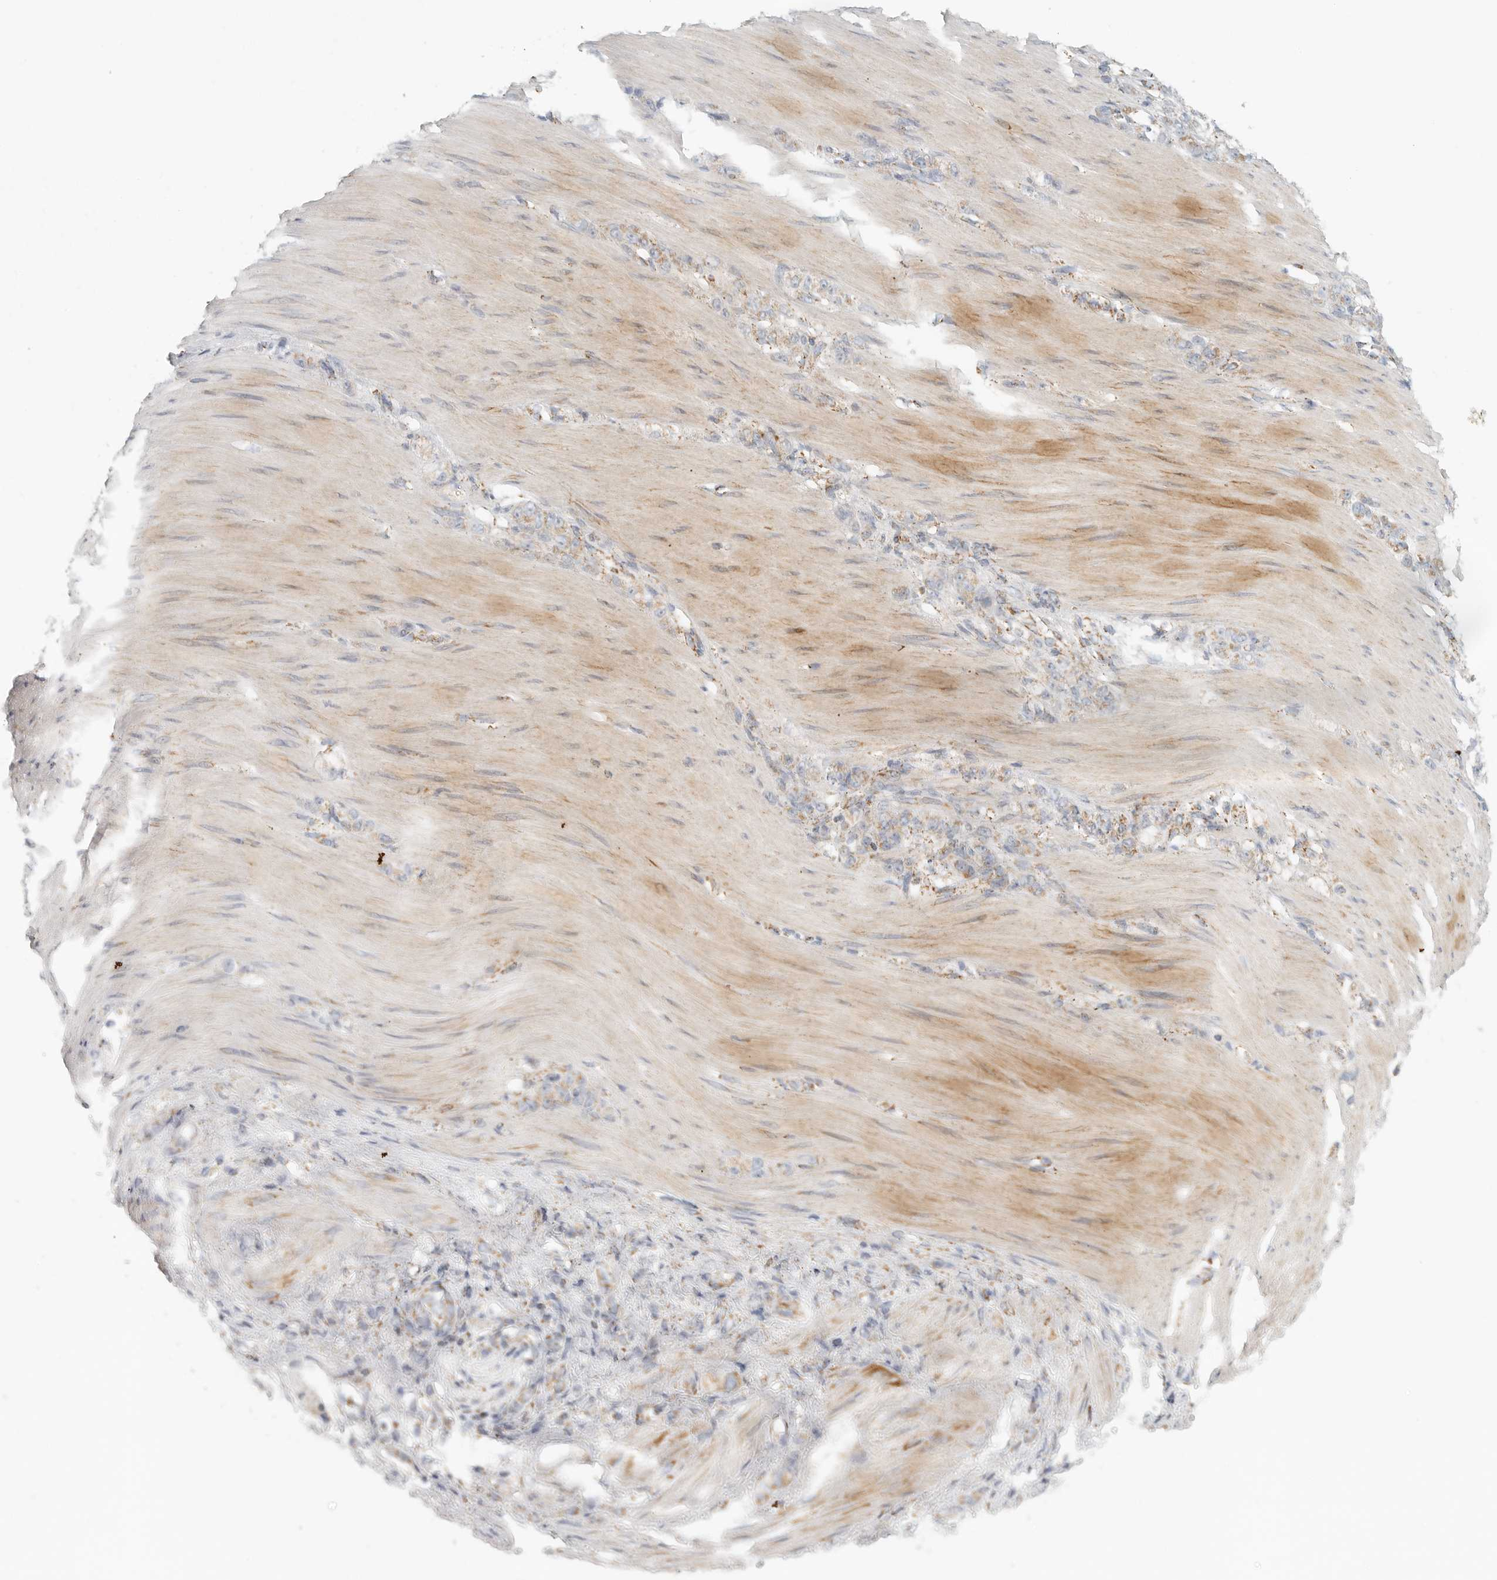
{"staining": {"intensity": "weak", "quantity": ">75%", "location": "cytoplasmic/membranous"}, "tissue": "stomach cancer", "cell_type": "Tumor cells", "image_type": "cancer", "snomed": [{"axis": "morphology", "description": "Normal tissue, NOS"}, {"axis": "morphology", "description": "Adenocarcinoma, NOS"}, {"axis": "topography", "description": "Stomach"}], "caption": "Weak cytoplasmic/membranous positivity is seen in approximately >75% of tumor cells in stomach adenocarcinoma.", "gene": "SLC25A26", "patient": {"sex": "male", "age": 82}}